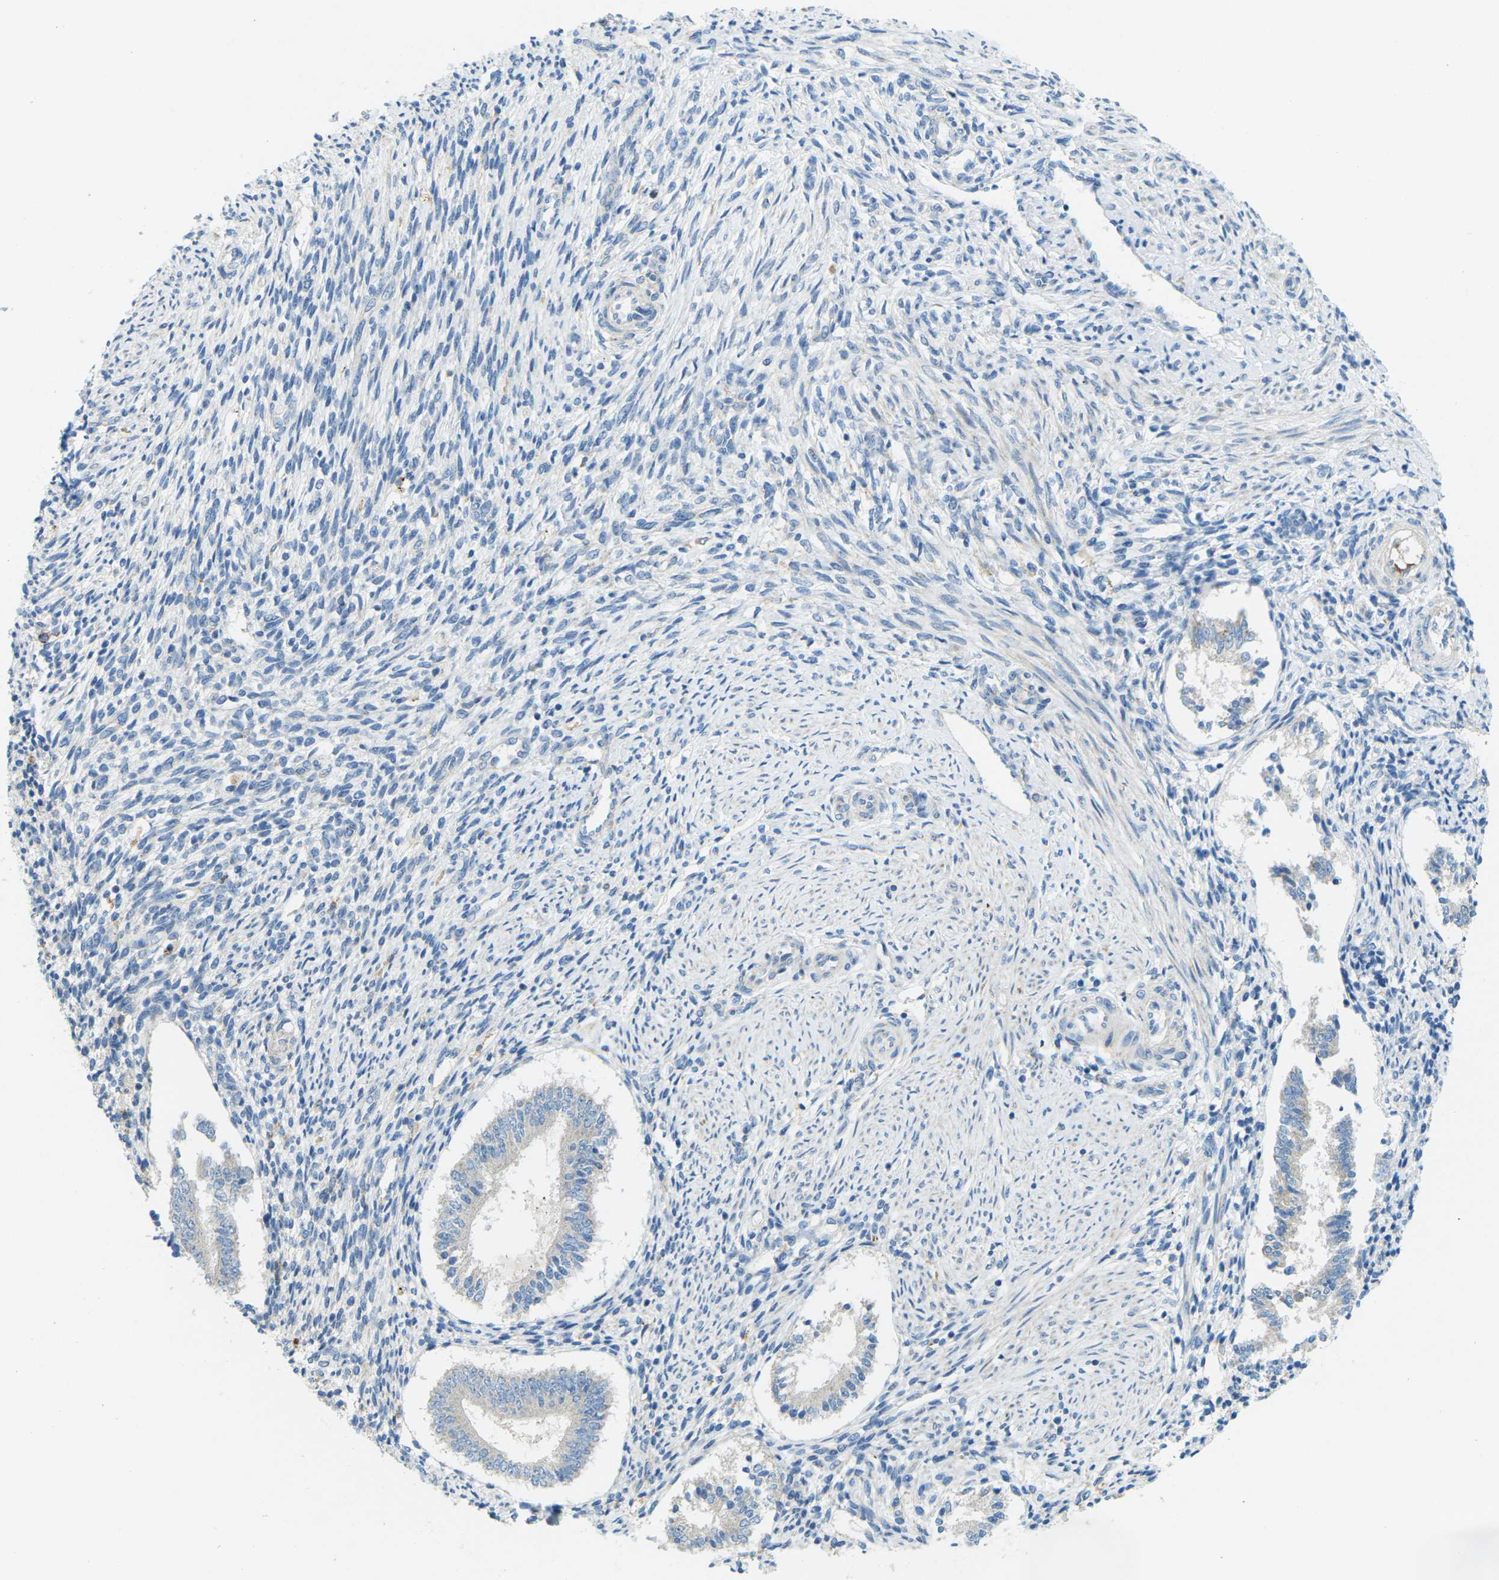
{"staining": {"intensity": "negative", "quantity": "none", "location": "none"}, "tissue": "endometrium", "cell_type": "Cells in endometrial stroma", "image_type": "normal", "snomed": [{"axis": "morphology", "description": "Normal tissue, NOS"}, {"axis": "topography", "description": "Endometrium"}], "caption": "Immunohistochemical staining of unremarkable human endometrium reveals no significant positivity in cells in endometrial stroma.", "gene": "MYLK4", "patient": {"sex": "female", "age": 42}}